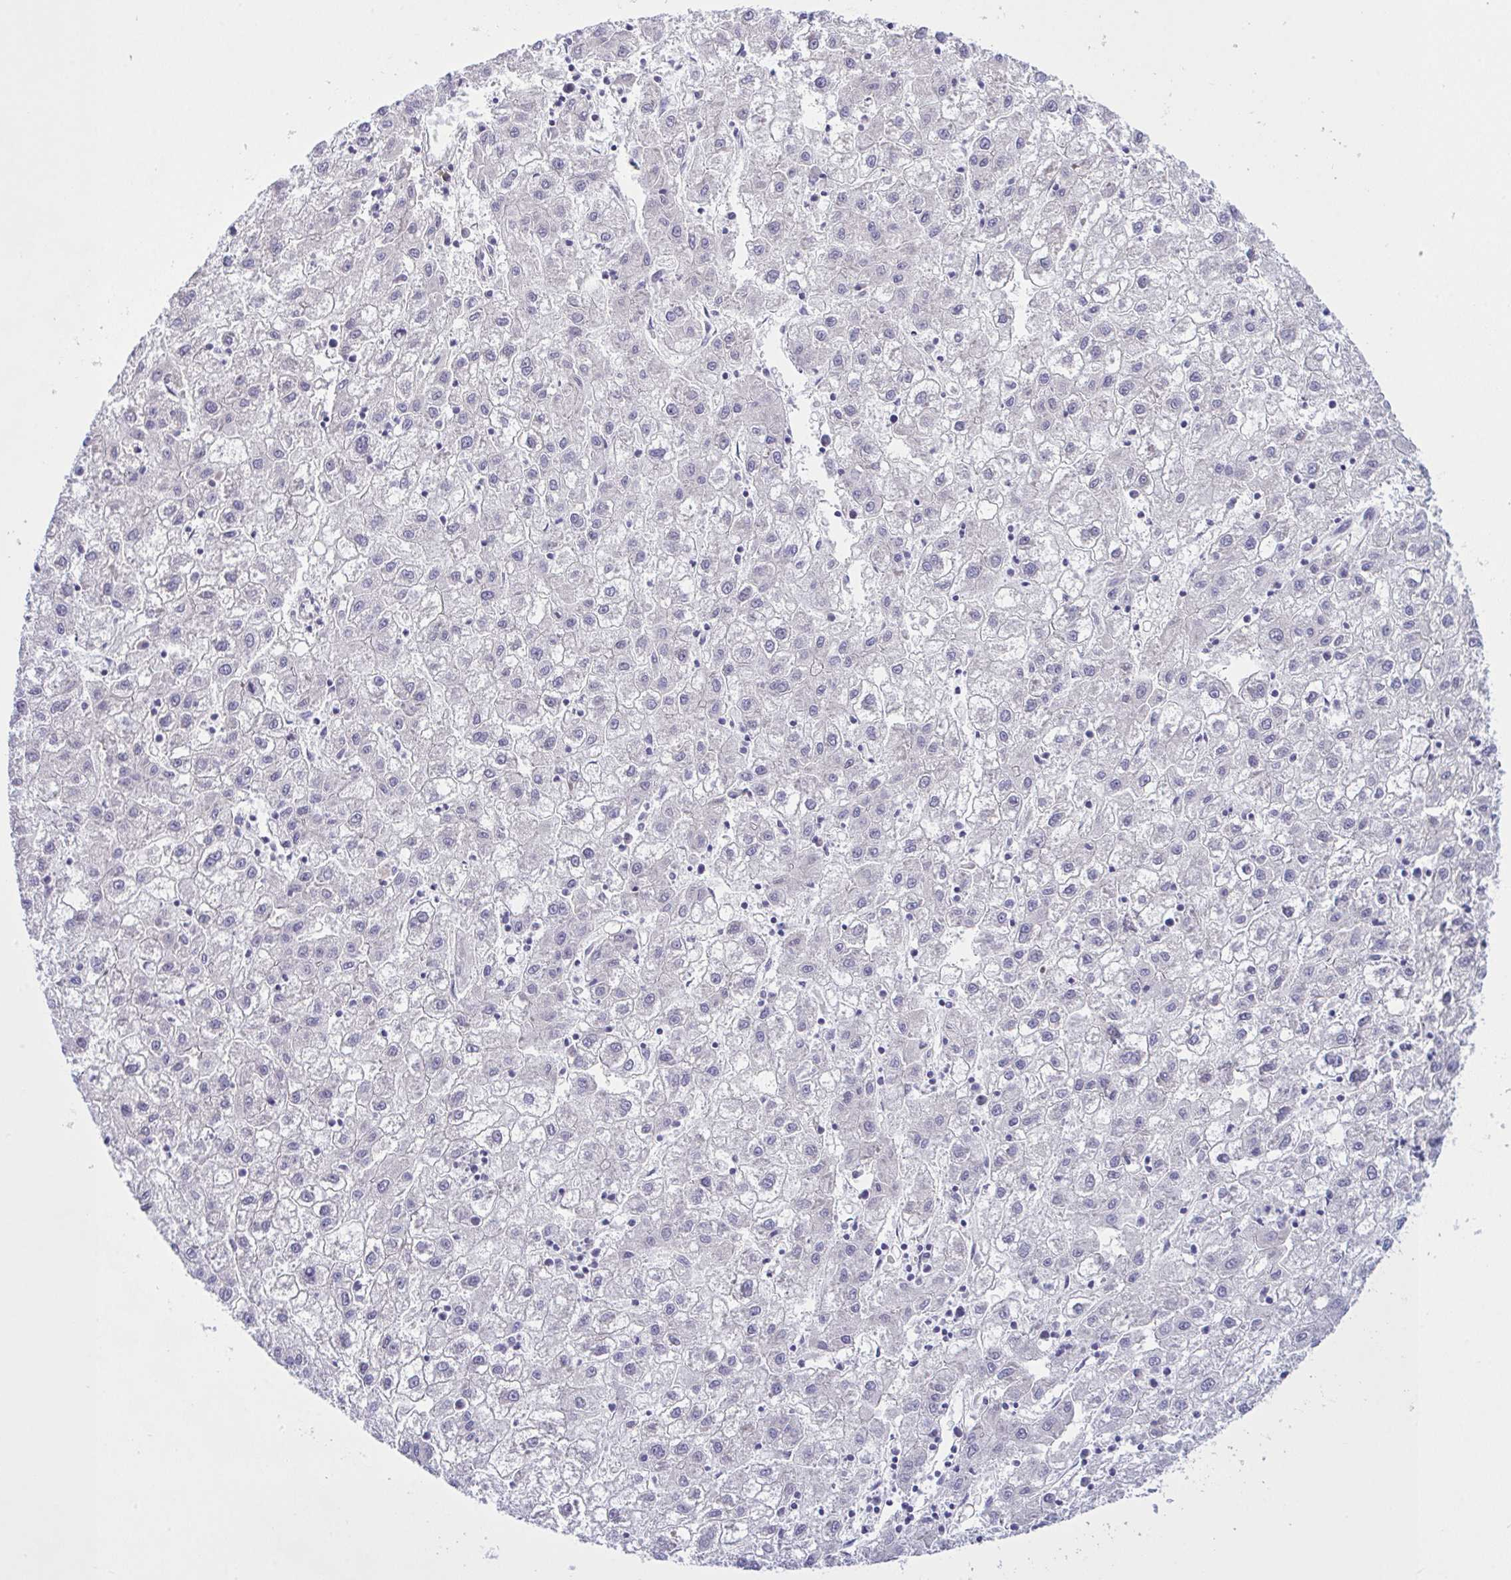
{"staining": {"intensity": "negative", "quantity": "none", "location": "none"}, "tissue": "liver cancer", "cell_type": "Tumor cells", "image_type": "cancer", "snomed": [{"axis": "morphology", "description": "Carcinoma, Hepatocellular, NOS"}, {"axis": "topography", "description": "Liver"}], "caption": "High magnification brightfield microscopy of hepatocellular carcinoma (liver) stained with DAB (3,3'-diaminobenzidine) (brown) and counterstained with hematoxylin (blue): tumor cells show no significant staining.", "gene": "SYNPO2L", "patient": {"sex": "male", "age": 72}}